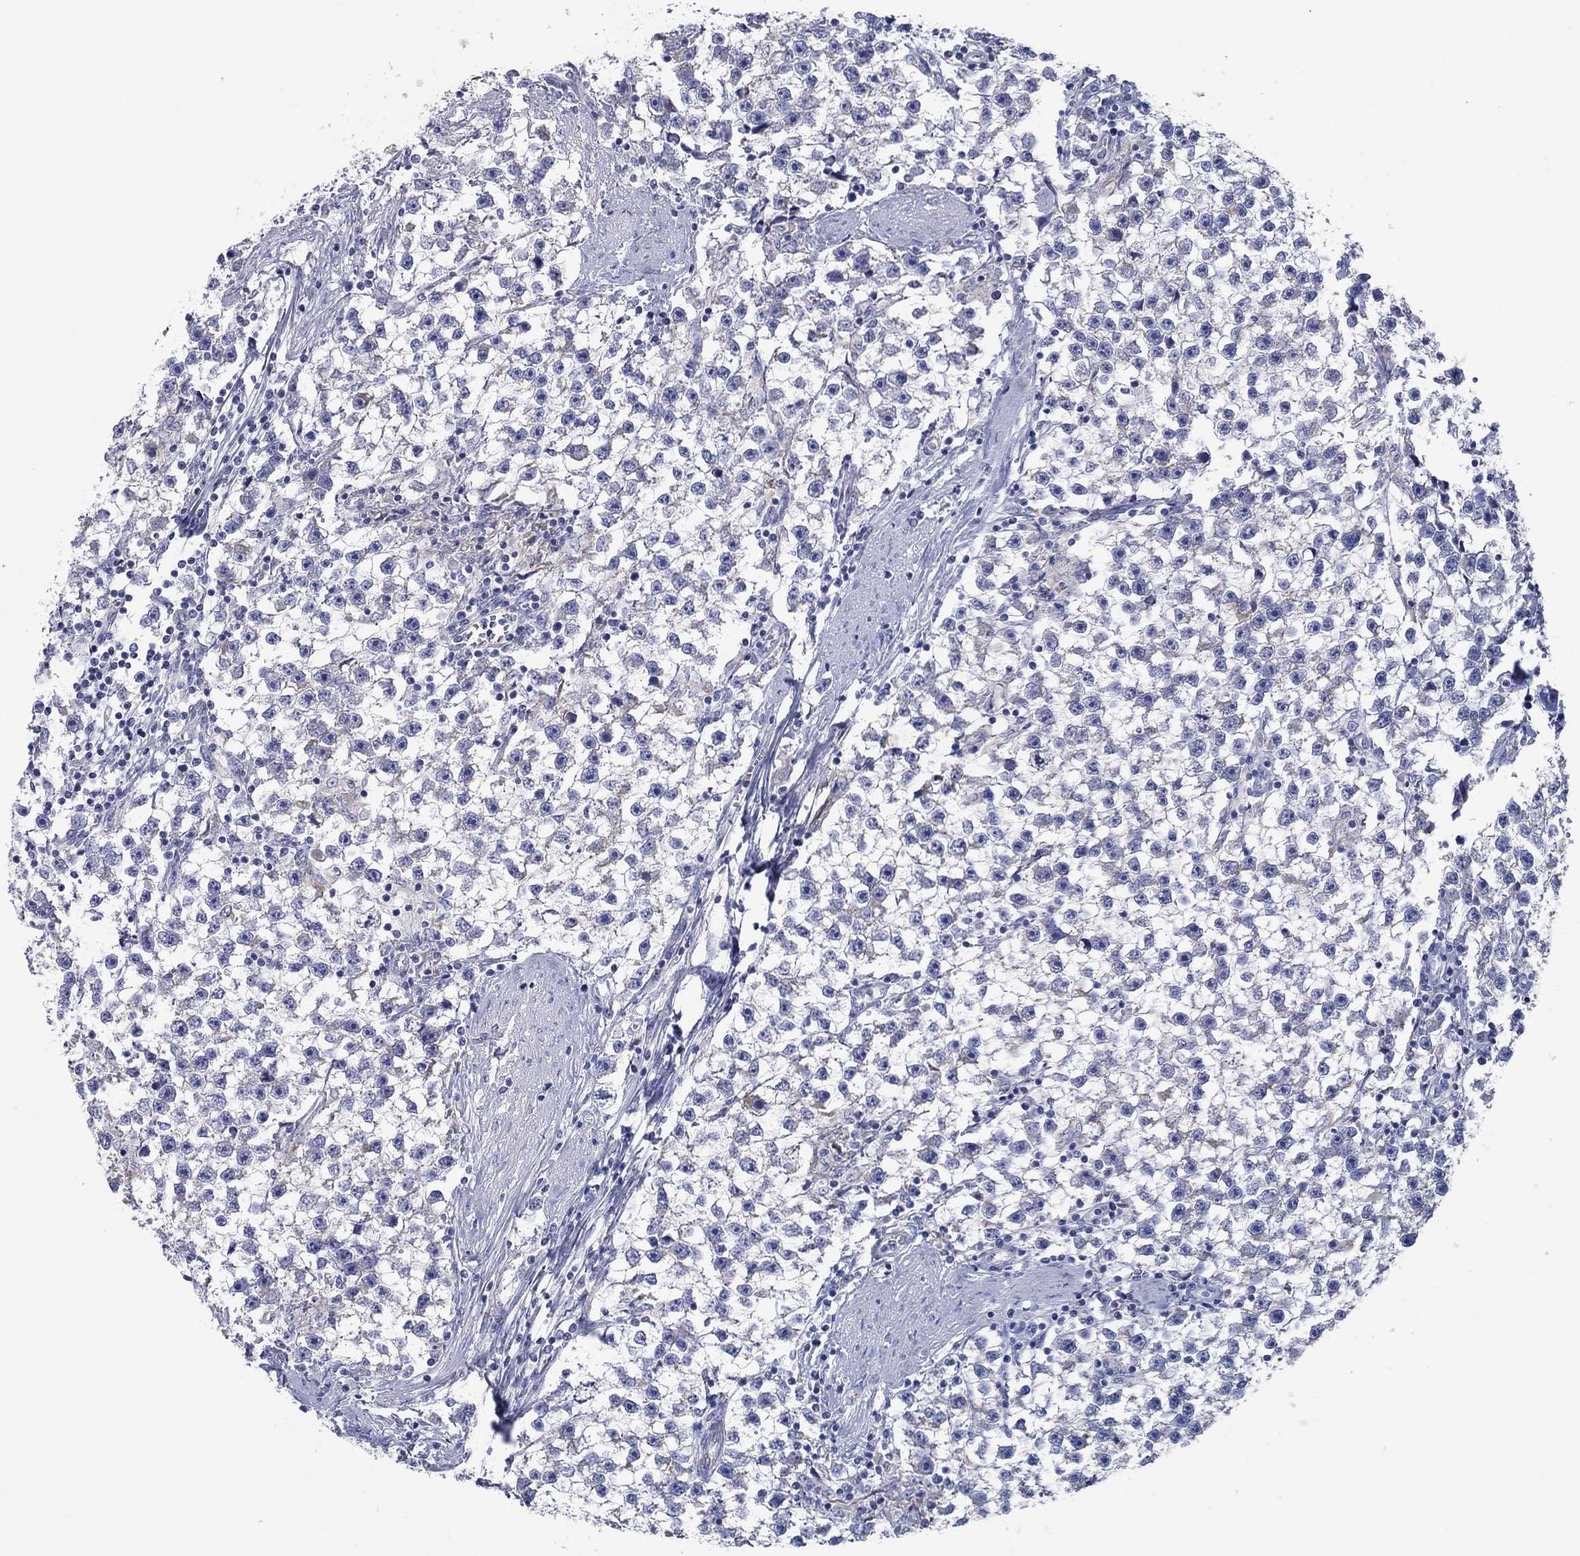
{"staining": {"intensity": "negative", "quantity": "none", "location": "none"}, "tissue": "testis cancer", "cell_type": "Tumor cells", "image_type": "cancer", "snomed": [{"axis": "morphology", "description": "Seminoma, NOS"}, {"axis": "topography", "description": "Testis"}], "caption": "DAB immunohistochemical staining of human testis seminoma reveals no significant expression in tumor cells. (DAB IHC visualized using brightfield microscopy, high magnification).", "gene": "MGST3", "patient": {"sex": "male", "age": 59}}